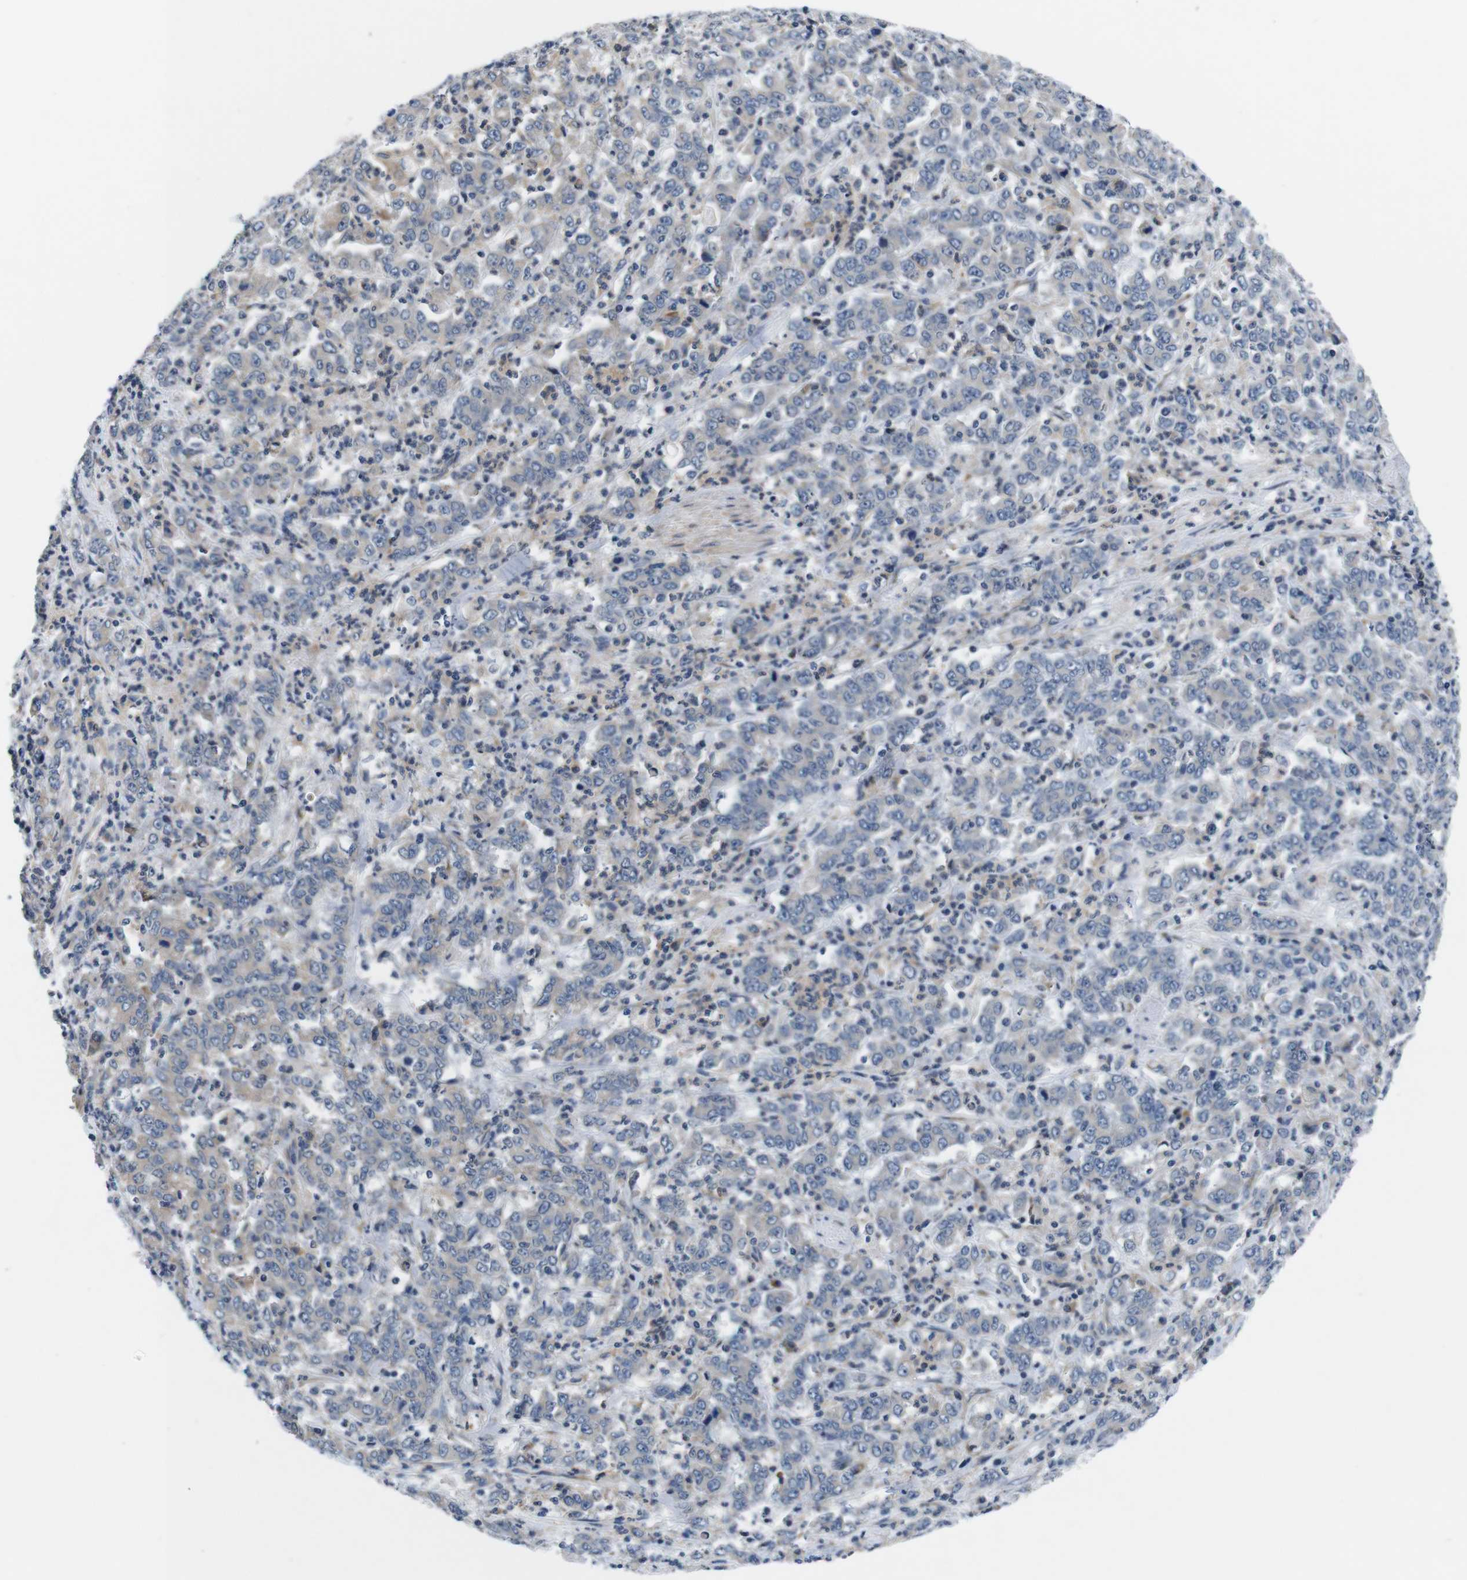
{"staining": {"intensity": "weak", "quantity": ">75%", "location": "cytoplasmic/membranous"}, "tissue": "stomach cancer", "cell_type": "Tumor cells", "image_type": "cancer", "snomed": [{"axis": "morphology", "description": "Adenocarcinoma, NOS"}, {"axis": "topography", "description": "Stomach, lower"}], "caption": "Stomach adenocarcinoma tissue shows weak cytoplasmic/membranous expression in approximately >75% of tumor cells (brown staining indicates protein expression, while blue staining denotes nuclei).", "gene": "JAK1", "patient": {"sex": "female", "age": 71}}